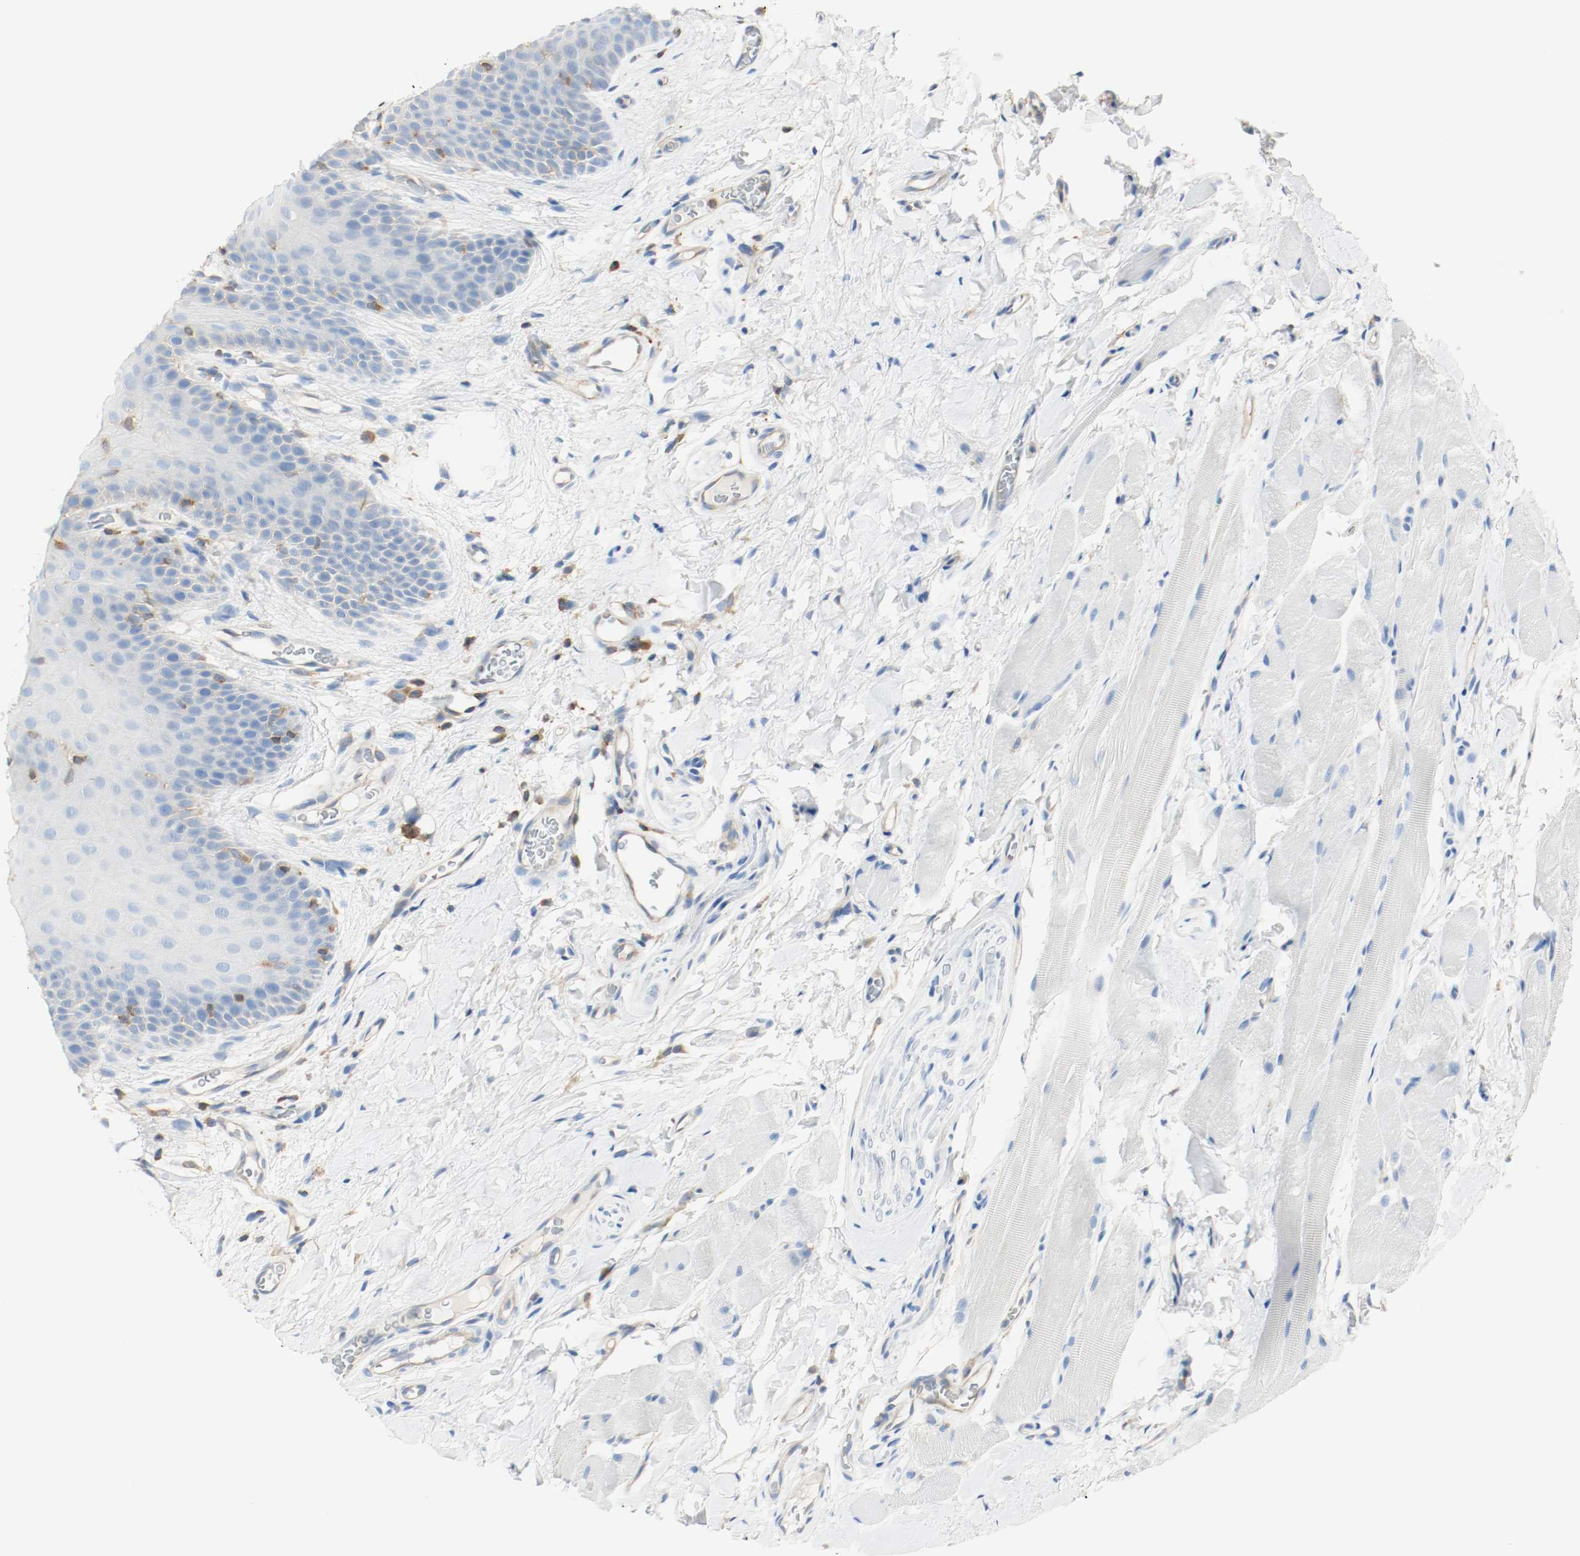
{"staining": {"intensity": "negative", "quantity": "none", "location": "none"}, "tissue": "oral mucosa", "cell_type": "Squamous epithelial cells", "image_type": "normal", "snomed": [{"axis": "morphology", "description": "Normal tissue, NOS"}, {"axis": "topography", "description": "Oral tissue"}], "caption": "A photomicrograph of oral mucosa stained for a protein demonstrates no brown staining in squamous epithelial cells.", "gene": "ARPC1B", "patient": {"sex": "male", "age": 54}}